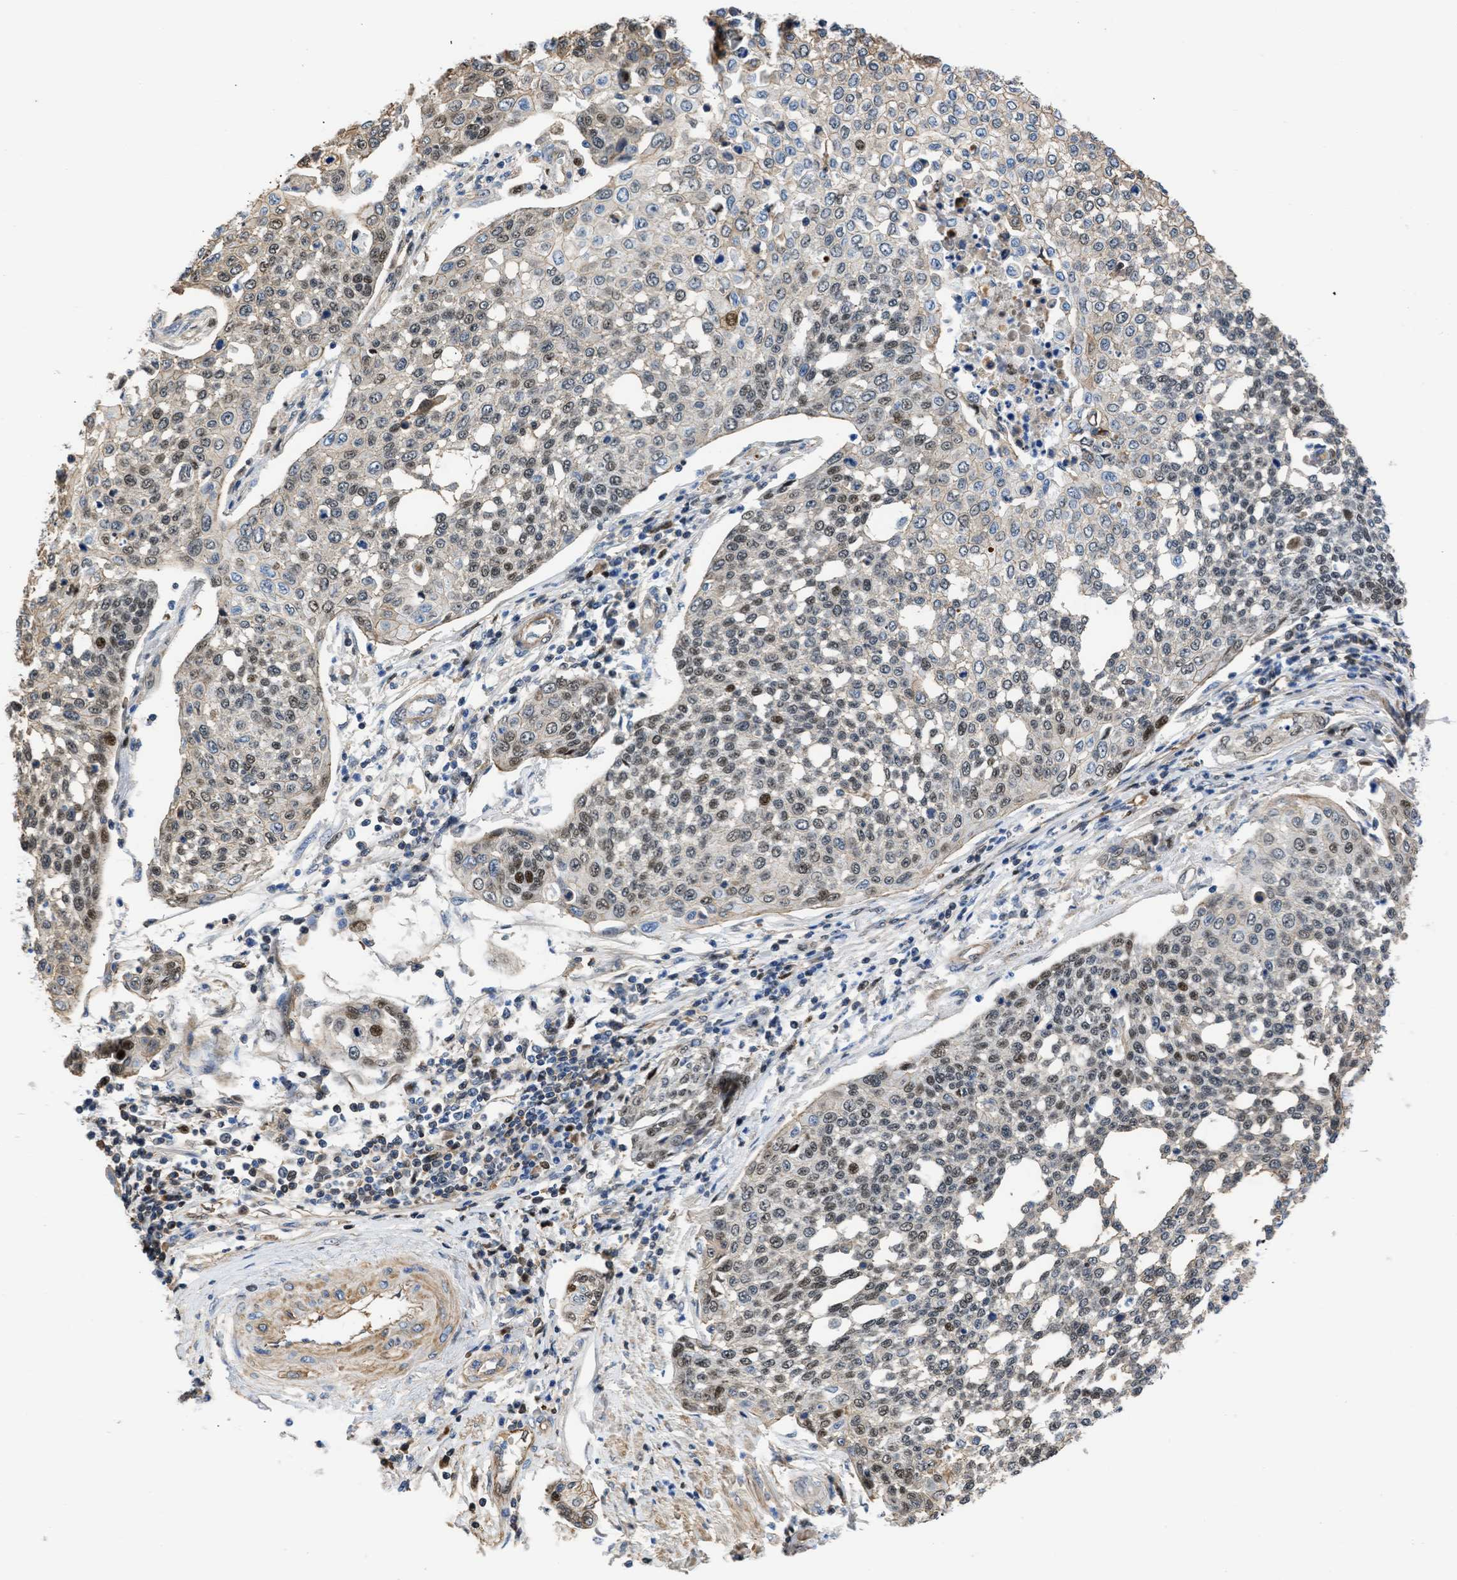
{"staining": {"intensity": "moderate", "quantity": ">75%", "location": "nuclear"}, "tissue": "cervical cancer", "cell_type": "Tumor cells", "image_type": "cancer", "snomed": [{"axis": "morphology", "description": "Squamous cell carcinoma, NOS"}, {"axis": "topography", "description": "Cervix"}], "caption": "Human cervical squamous cell carcinoma stained with a brown dye demonstrates moderate nuclear positive staining in about >75% of tumor cells.", "gene": "MAS1L", "patient": {"sex": "female", "age": 34}}